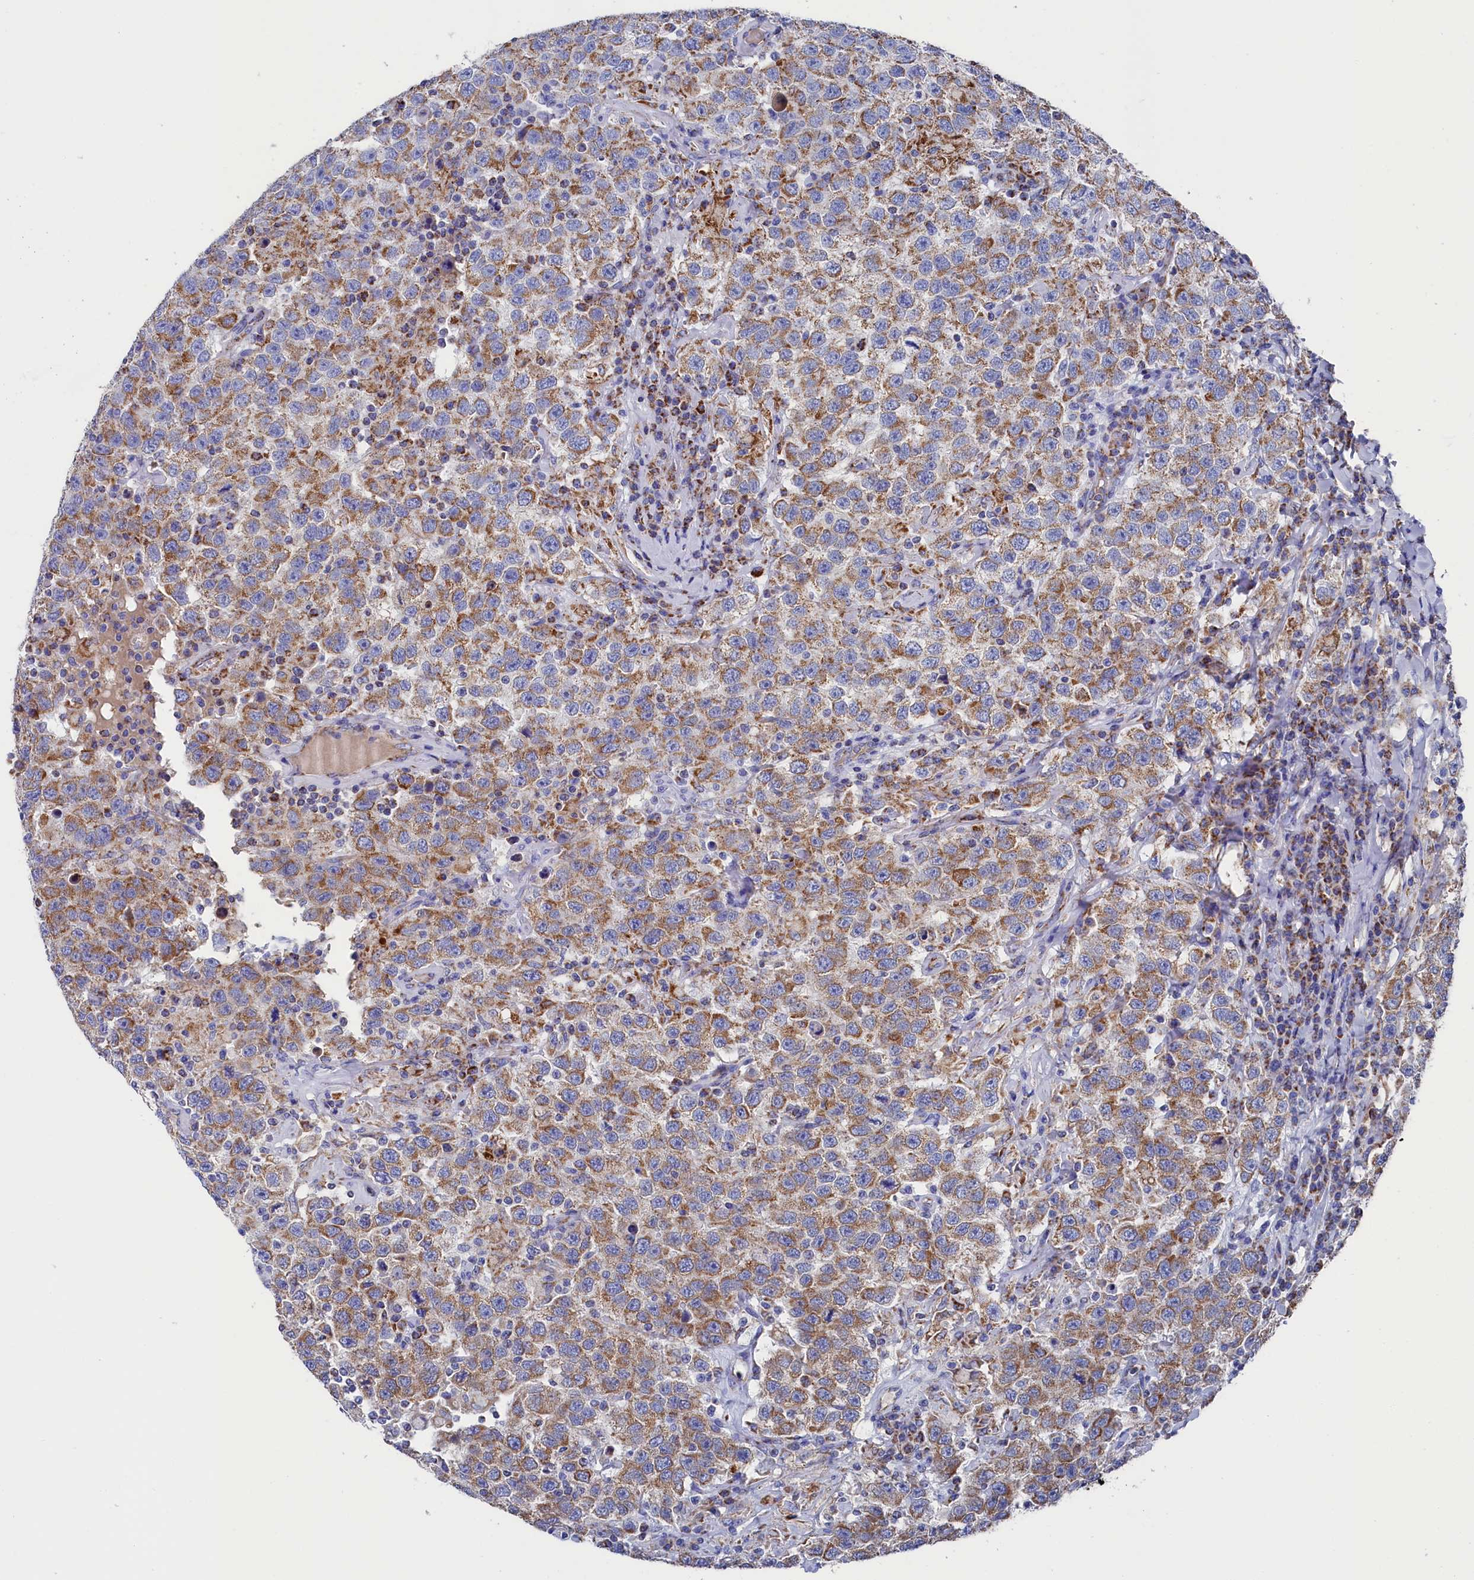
{"staining": {"intensity": "moderate", "quantity": ">75%", "location": "cytoplasmic/membranous"}, "tissue": "testis cancer", "cell_type": "Tumor cells", "image_type": "cancer", "snomed": [{"axis": "morphology", "description": "Seminoma, NOS"}, {"axis": "topography", "description": "Testis"}], "caption": "Immunohistochemistry image of neoplastic tissue: seminoma (testis) stained using immunohistochemistry (IHC) demonstrates medium levels of moderate protein expression localized specifically in the cytoplasmic/membranous of tumor cells, appearing as a cytoplasmic/membranous brown color.", "gene": "MMAB", "patient": {"sex": "male", "age": 41}}